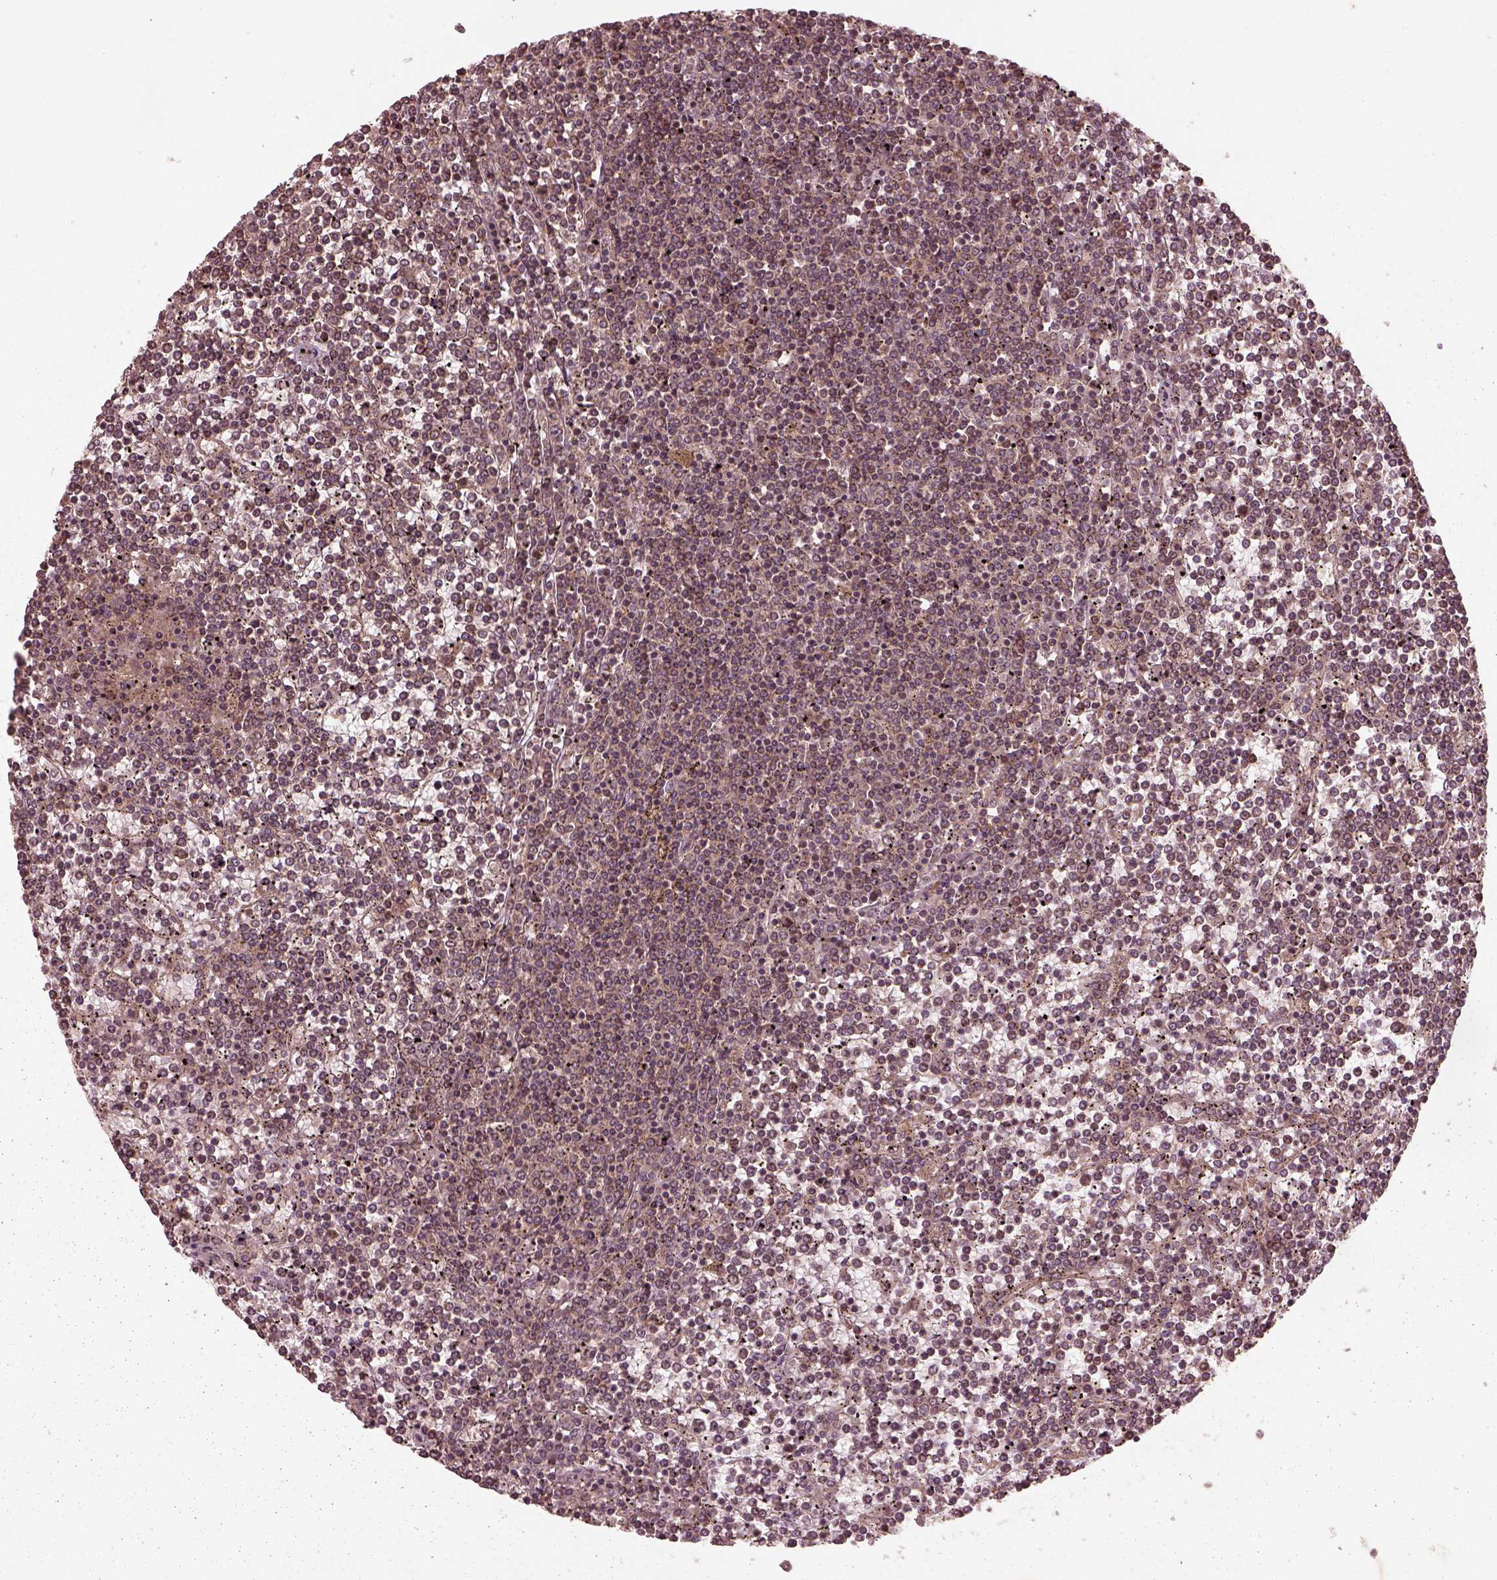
{"staining": {"intensity": "moderate", "quantity": "<25%", "location": "cytoplasmic/membranous"}, "tissue": "lymphoma", "cell_type": "Tumor cells", "image_type": "cancer", "snomed": [{"axis": "morphology", "description": "Malignant lymphoma, non-Hodgkin's type, Low grade"}, {"axis": "topography", "description": "Spleen"}], "caption": "A brown stain shows moderate cytoplasmic/membranous staining of a protein in lymphoma tumor cells. (brown staining indicates protein expression, while blue staining denotes nuclei).", "gene": "PIK3R2", "patient": {"sex": "female", "age": 19}}